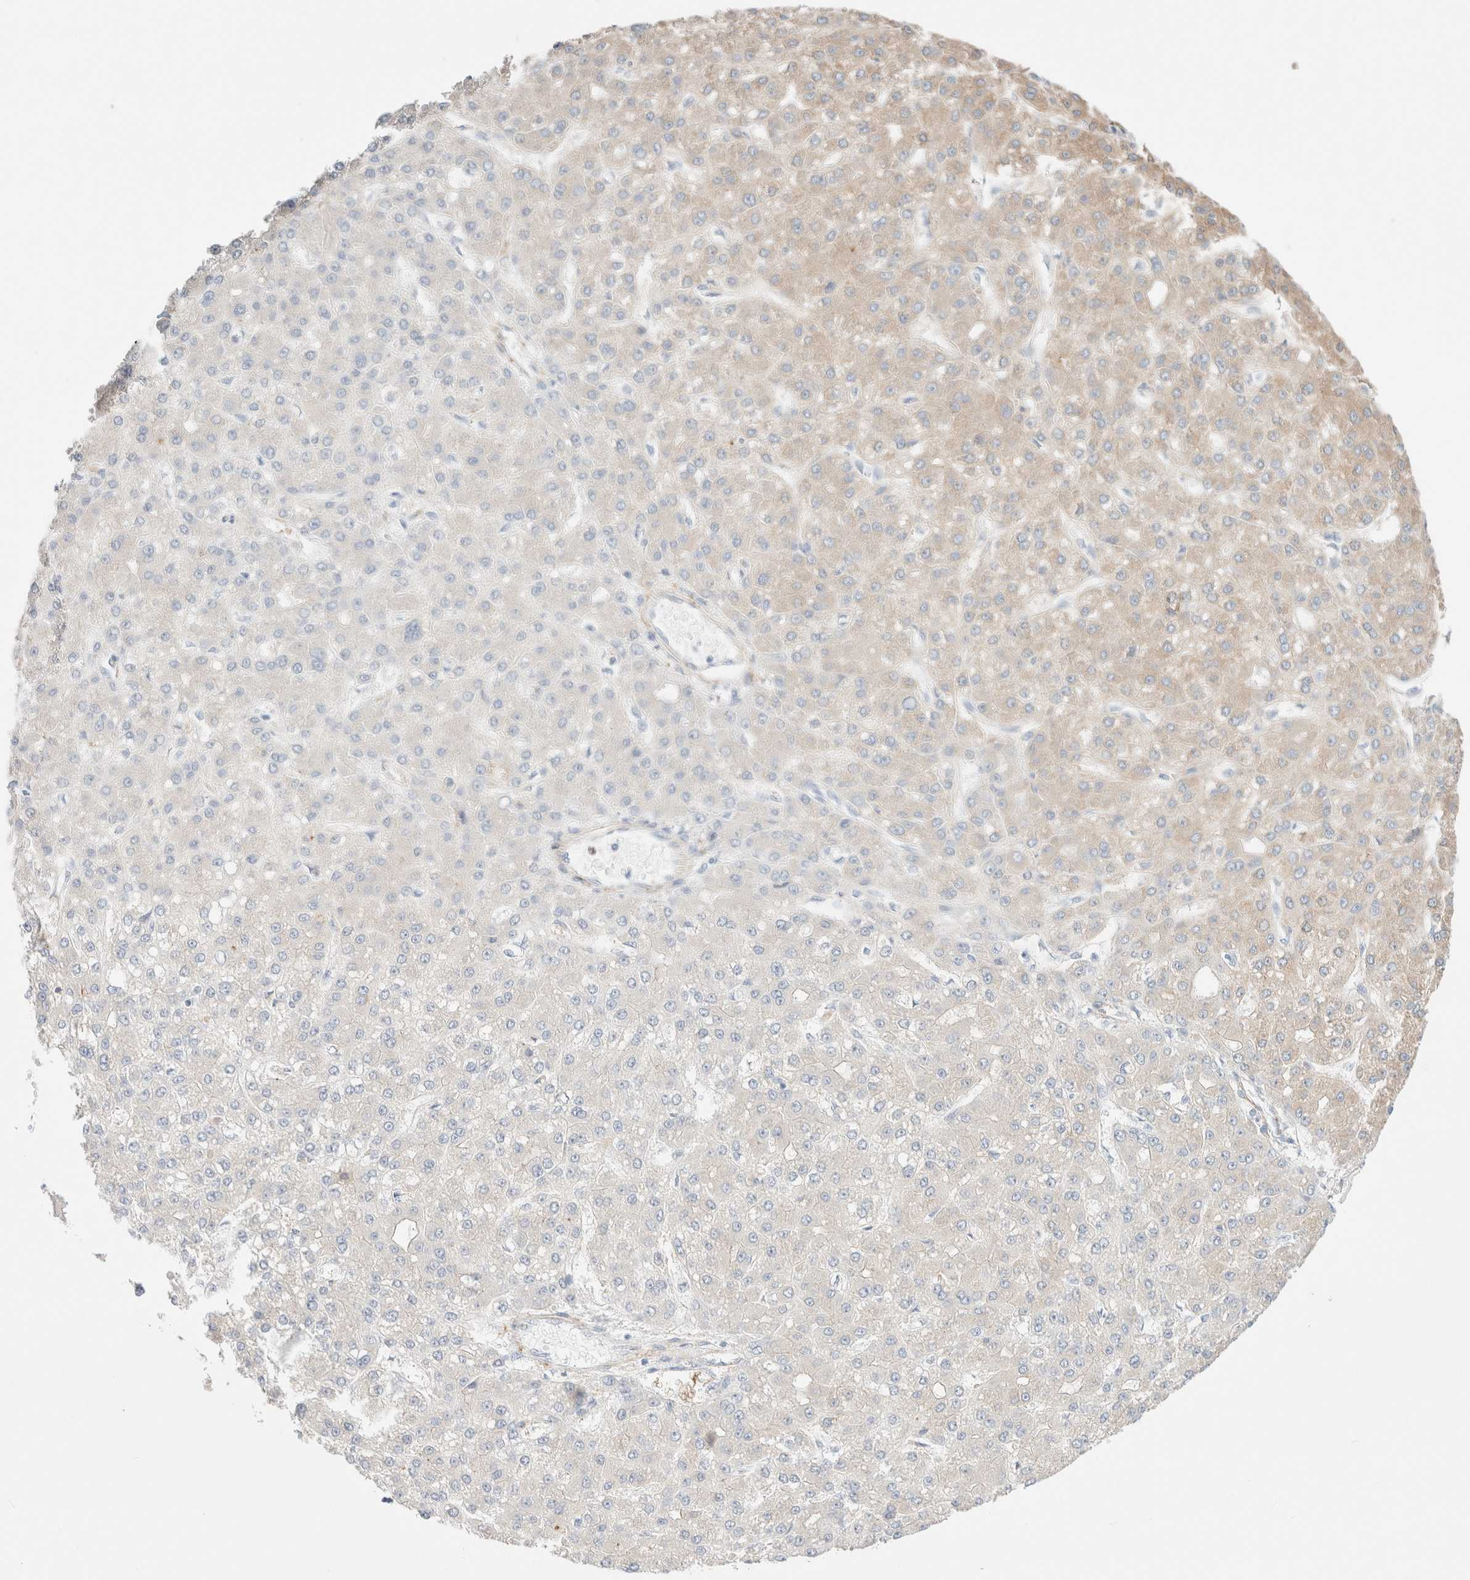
{"staining": {"intensity": "weak", "quantity": "<25%", "location": "cytoplasmic/membranous"}, "tissue": "liver cancer", "cell_type": "Tumor cells", "image_type": "cancer", "snomed": [{"axis": "morphology", "description": "Carcinoma, Hepatocellular, NOS"}, {"axis": "topography", "description": "Liver"}], "caption": "A histopathology image of human liver cancer (hepatocellular carcinoma) is negative for staining in tumor cells.", "gene": "UNC13B", "patient": {"sex": "male", "age": 67}}